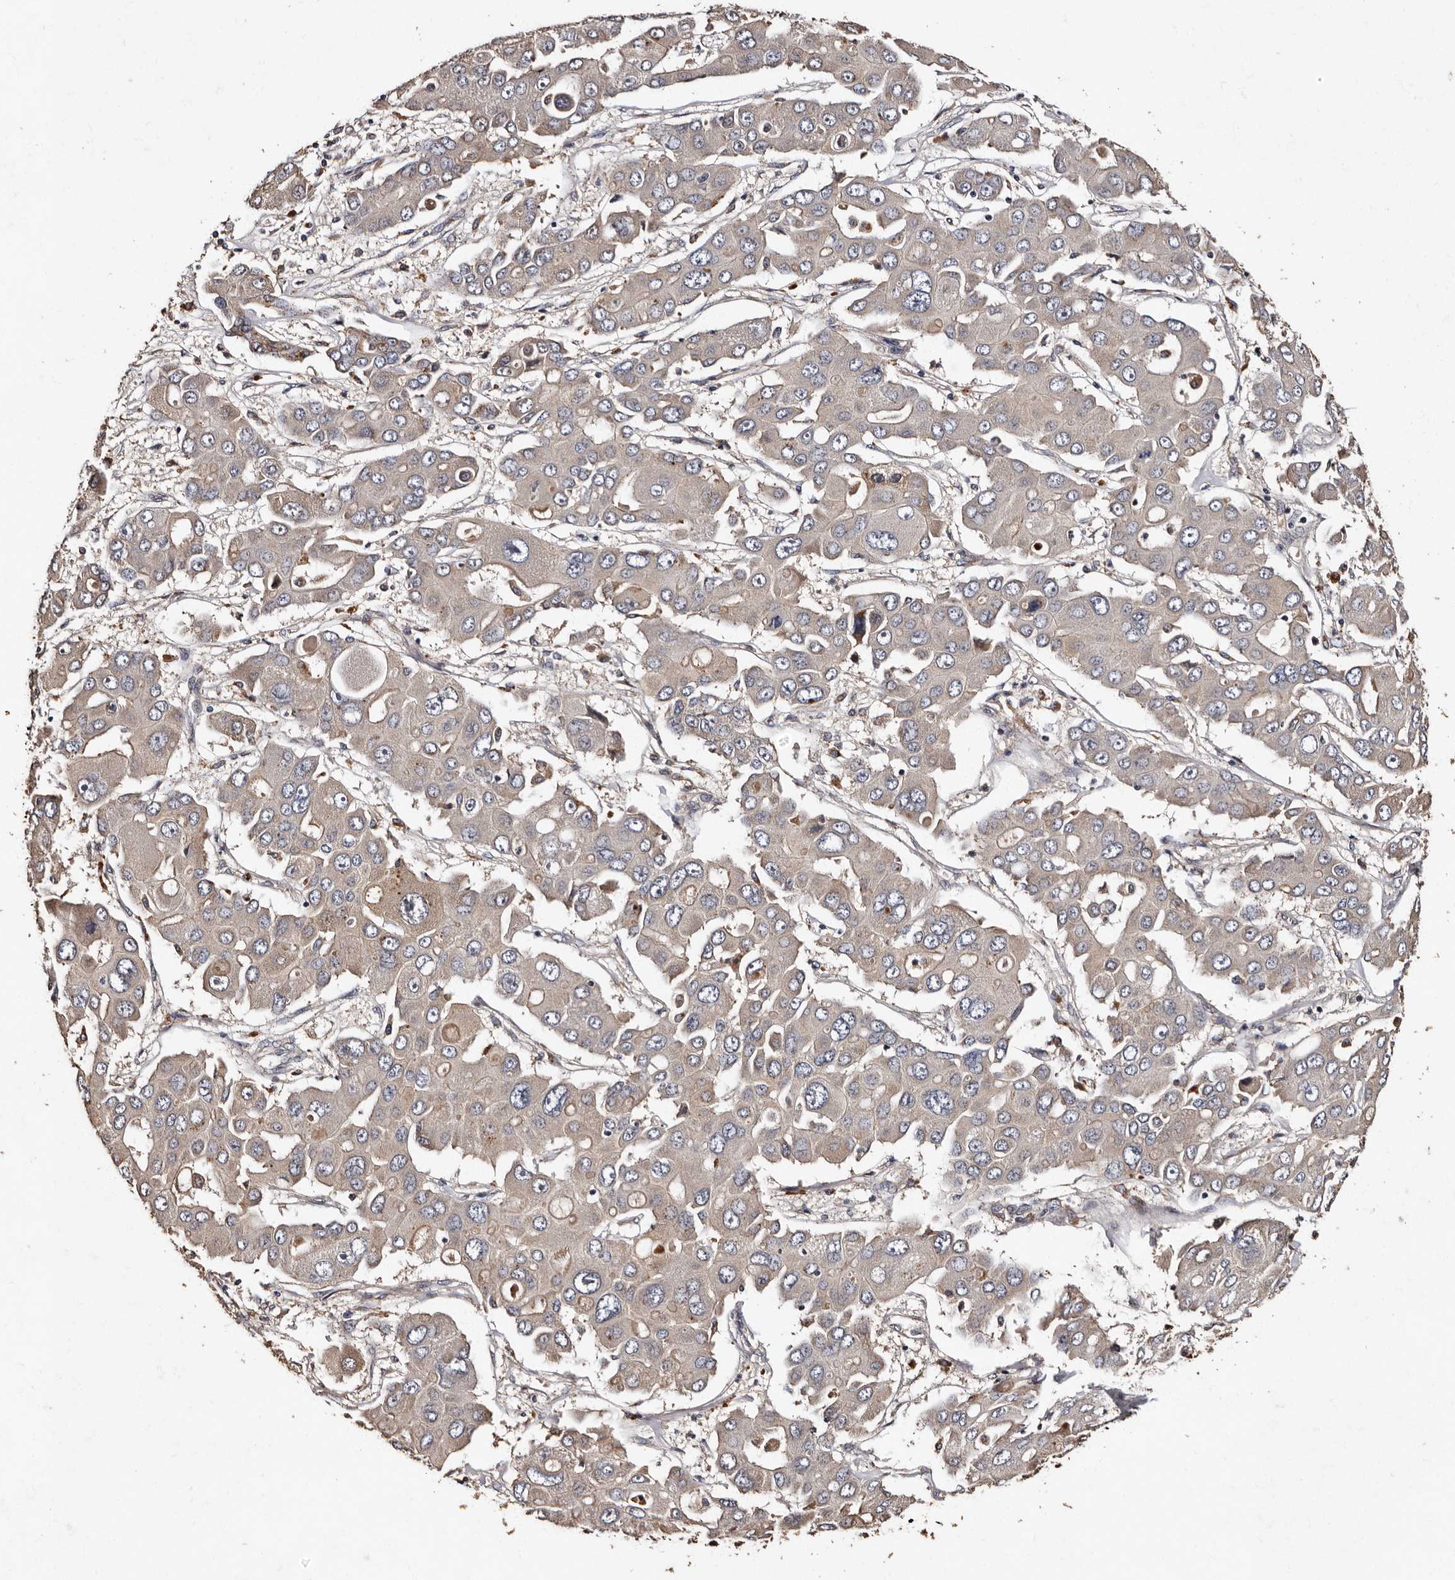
{"staining": {"intensity": "weak", "quantity": "<25%", "location": "cytoplasmic/membranous"}, "tissue": "liver cancer", "cell_type": "Tumor cells", "image_type": "cancer", "snomed": [{"axis": "morphology", "description": "Cholangiocarcinoma"}, {"axis": "topography", "description": "Liver"}], "caption": "This is an IHC micrograph of human liver cancer (cholangiocarcinoma). There is no staining in tumor cells.", "gene": "ADCK5", "patient": {"sex": "male", "age": 67}}